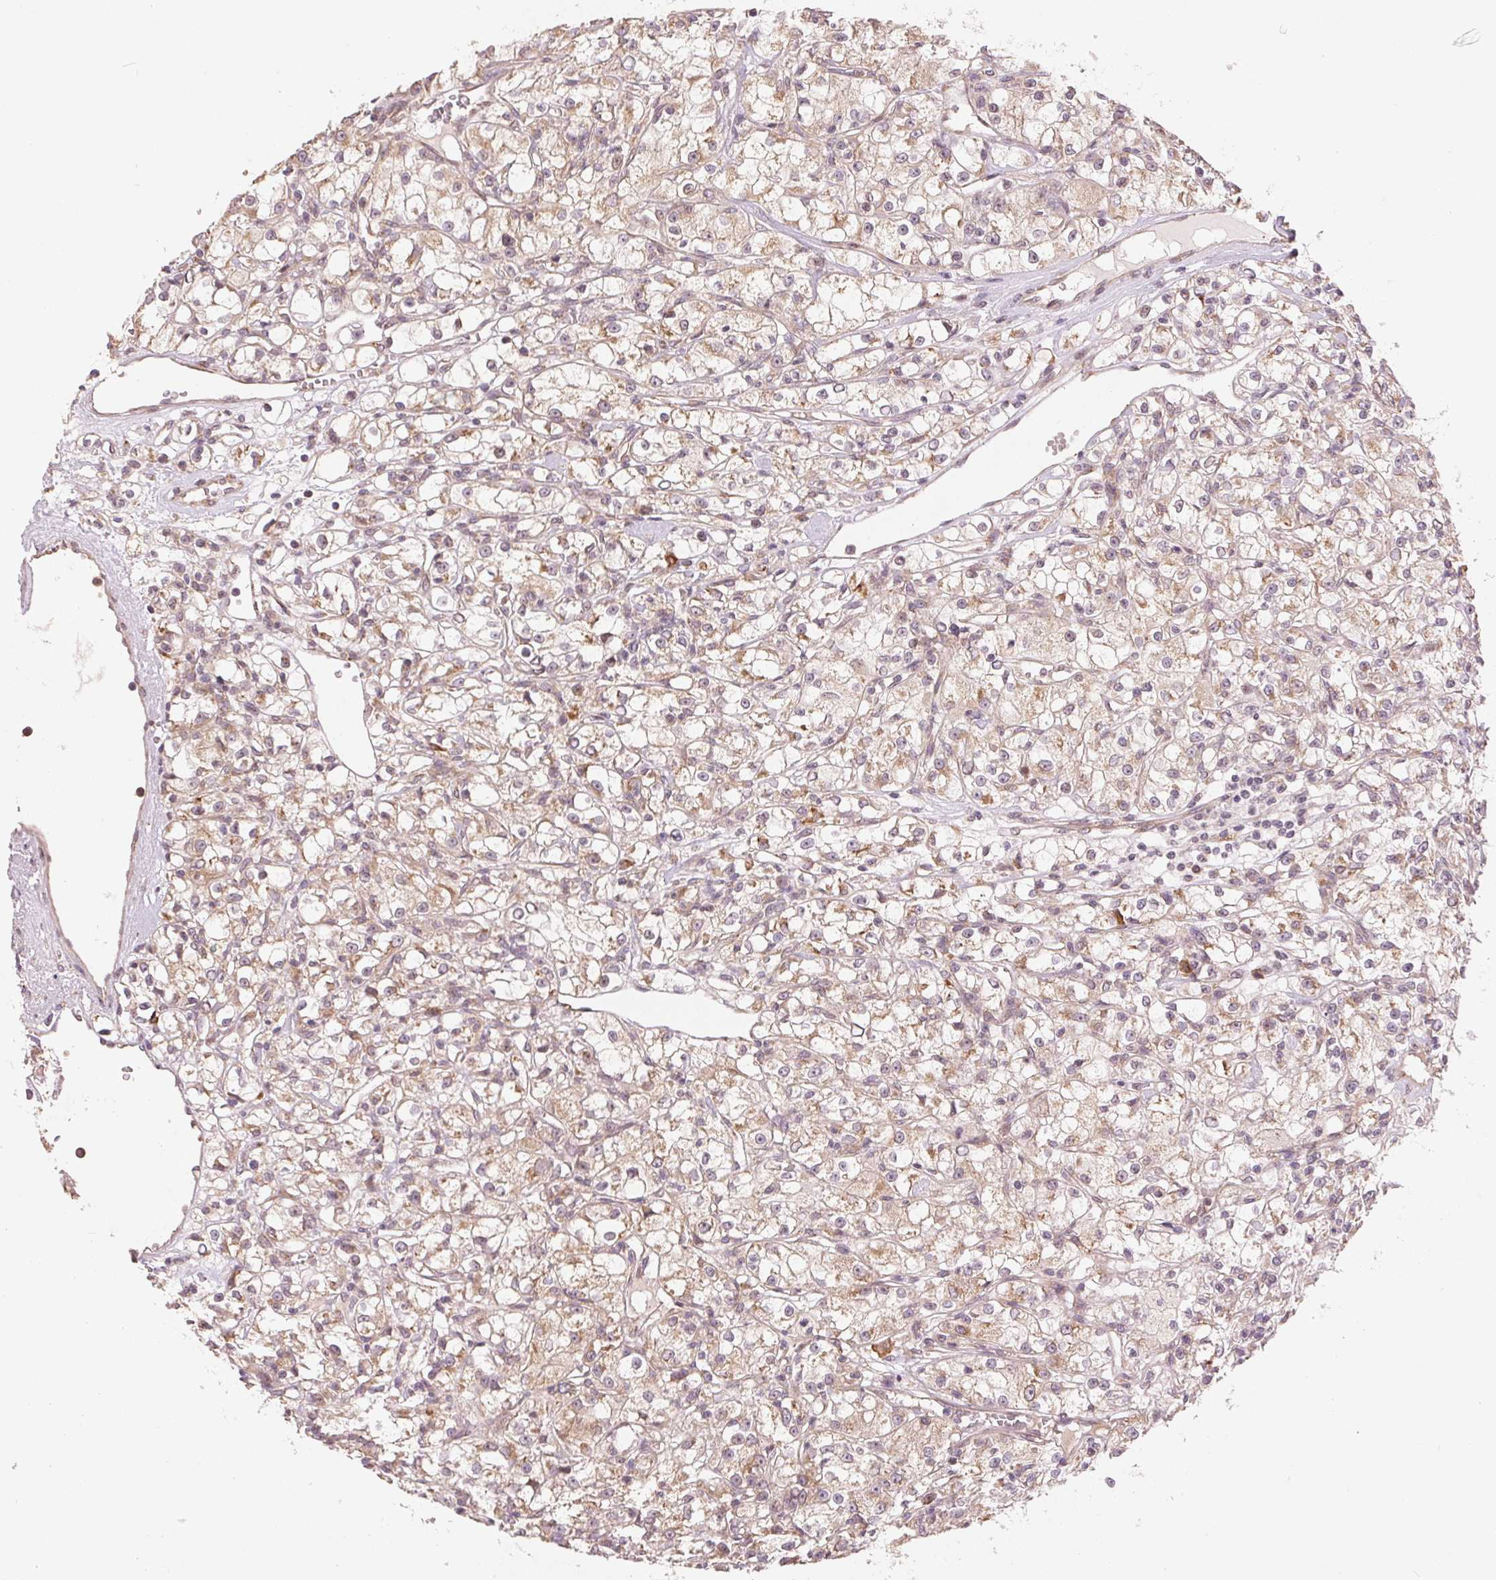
{"staining": {"intensity": "weak", "quantity": ">75%", "location": "cytoplasmic/membranous"}, "tissue": "renal cancer", "cell_type": "Tumor cells", "image_type": "cancer", "snomed": [{"axis": "morphology", "description": "Adenocarcinoma, NOS"}, {"axis": "topography", "description": "Kidney"}], "caption": "Immunohistochemistry (IHC) staining of adenocarcinoma (renal), which reveals low levels of weak cytoplasmic/membranous expression in about >75% of tumor cells indicating weak cytoplasmic/membranous protein expression. The staining was performed using DAB (brown) for protein detection and nuclei were counterstained in hematoxylin (blue).", "gene": "SLC20A1", "patient": {"sex": "female", "age": 59}}